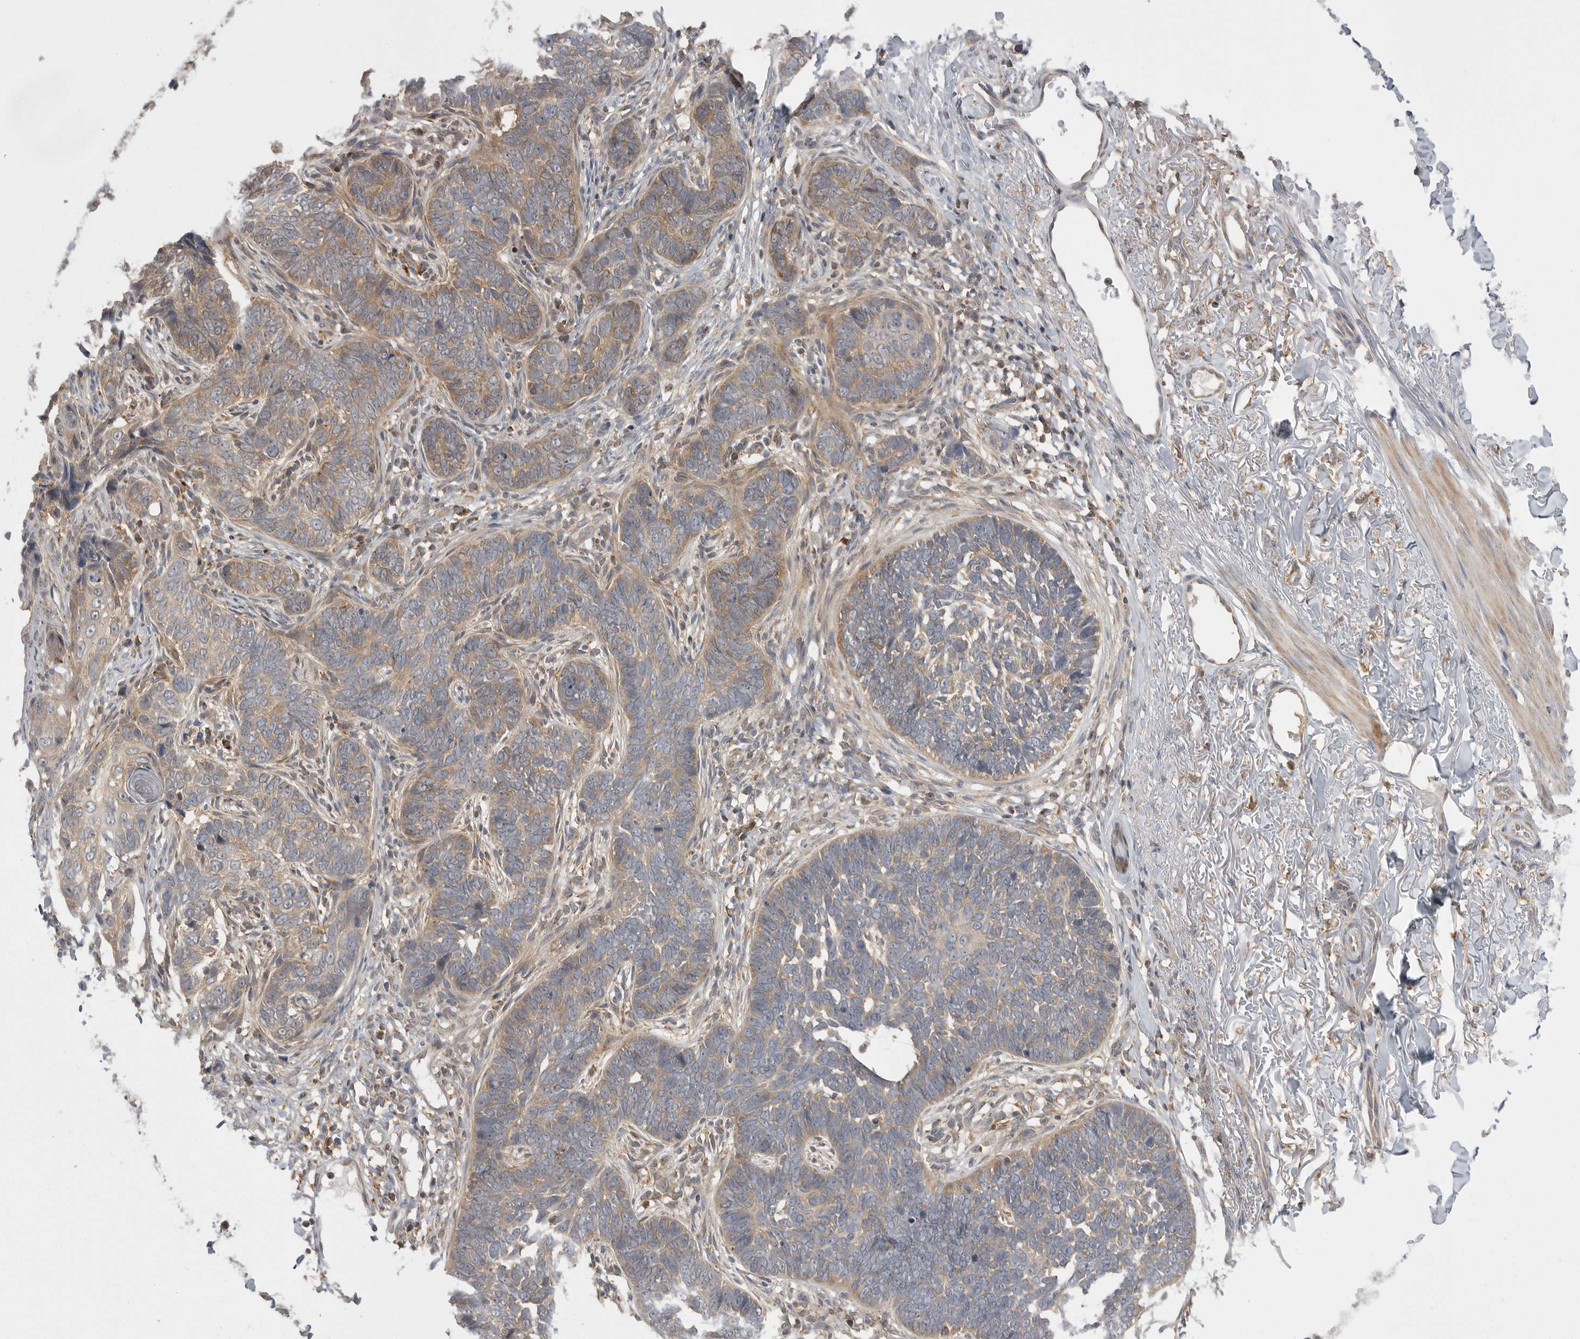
{"staining": {"intensity": "weak", "quantity": ">75%", "location": "cytoplasmic/membranous"}, "tissue": "skin cancer", "cell_type": "Tumor cells", "image_type": "cancer", "snomed": [{"axis": "morphology", "description": "Normal tissue, NOS"}, {"axis": "morphology", "description": "Basal cell carcinoma"}, {"axis": "topography", "description": "Skin"}], "caption": "Protein staining shows weak cytoplasmic/membranous positivity in approximately >75% of tumor cells in skin cancer. (DAB (3,3'-diaminobenzidine) IHC, brown staining for protein, blue staining for nuclei).", "gene": "KYAT3", "patient": {"sex": "male", "age": 77}}